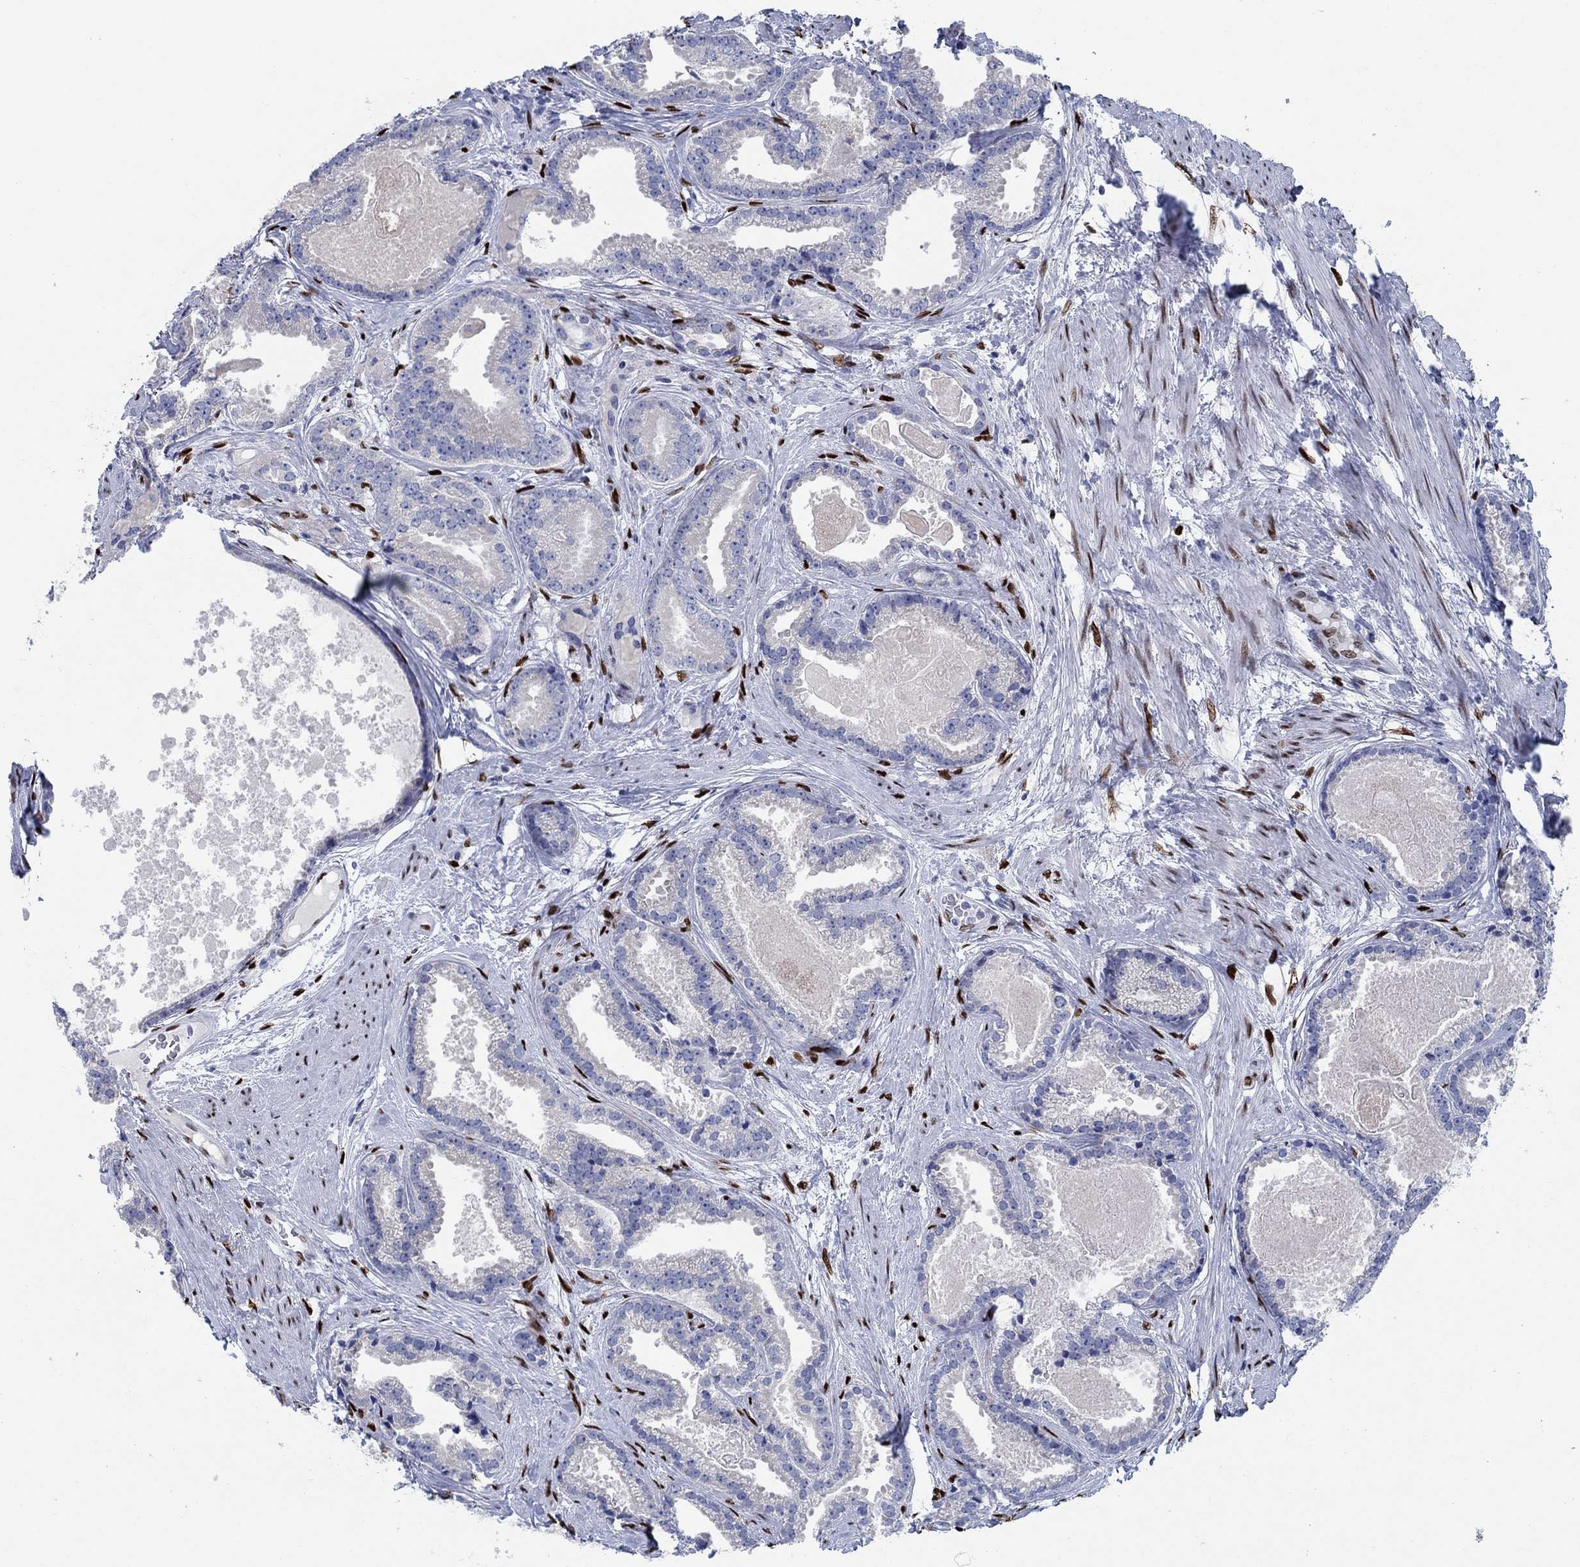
{"staining": {"intensity": "negative", "quantity": "none", "location": "none"}, "tissue": "prostate cancer", "cell_type": "Tumor cells", "image_type": "cancer", "snomed": [{"axis": "morphology", "description": "Adenocarcinoma, NOS"}, {"axis": "morphology", "description": "Adenocarcinoma, High grade"}, {"axis": "topography", "description": "Prostate"}], "caption": "Immunohistochemistry (IHC) photomicrograph of prostate cancer (adenocarcinoma (high-grade)) stained for a protein (brown), which shows no staining in tumor cells.", "gene": "ZEB1", "patient": {"sex": "male", "age": 64}}